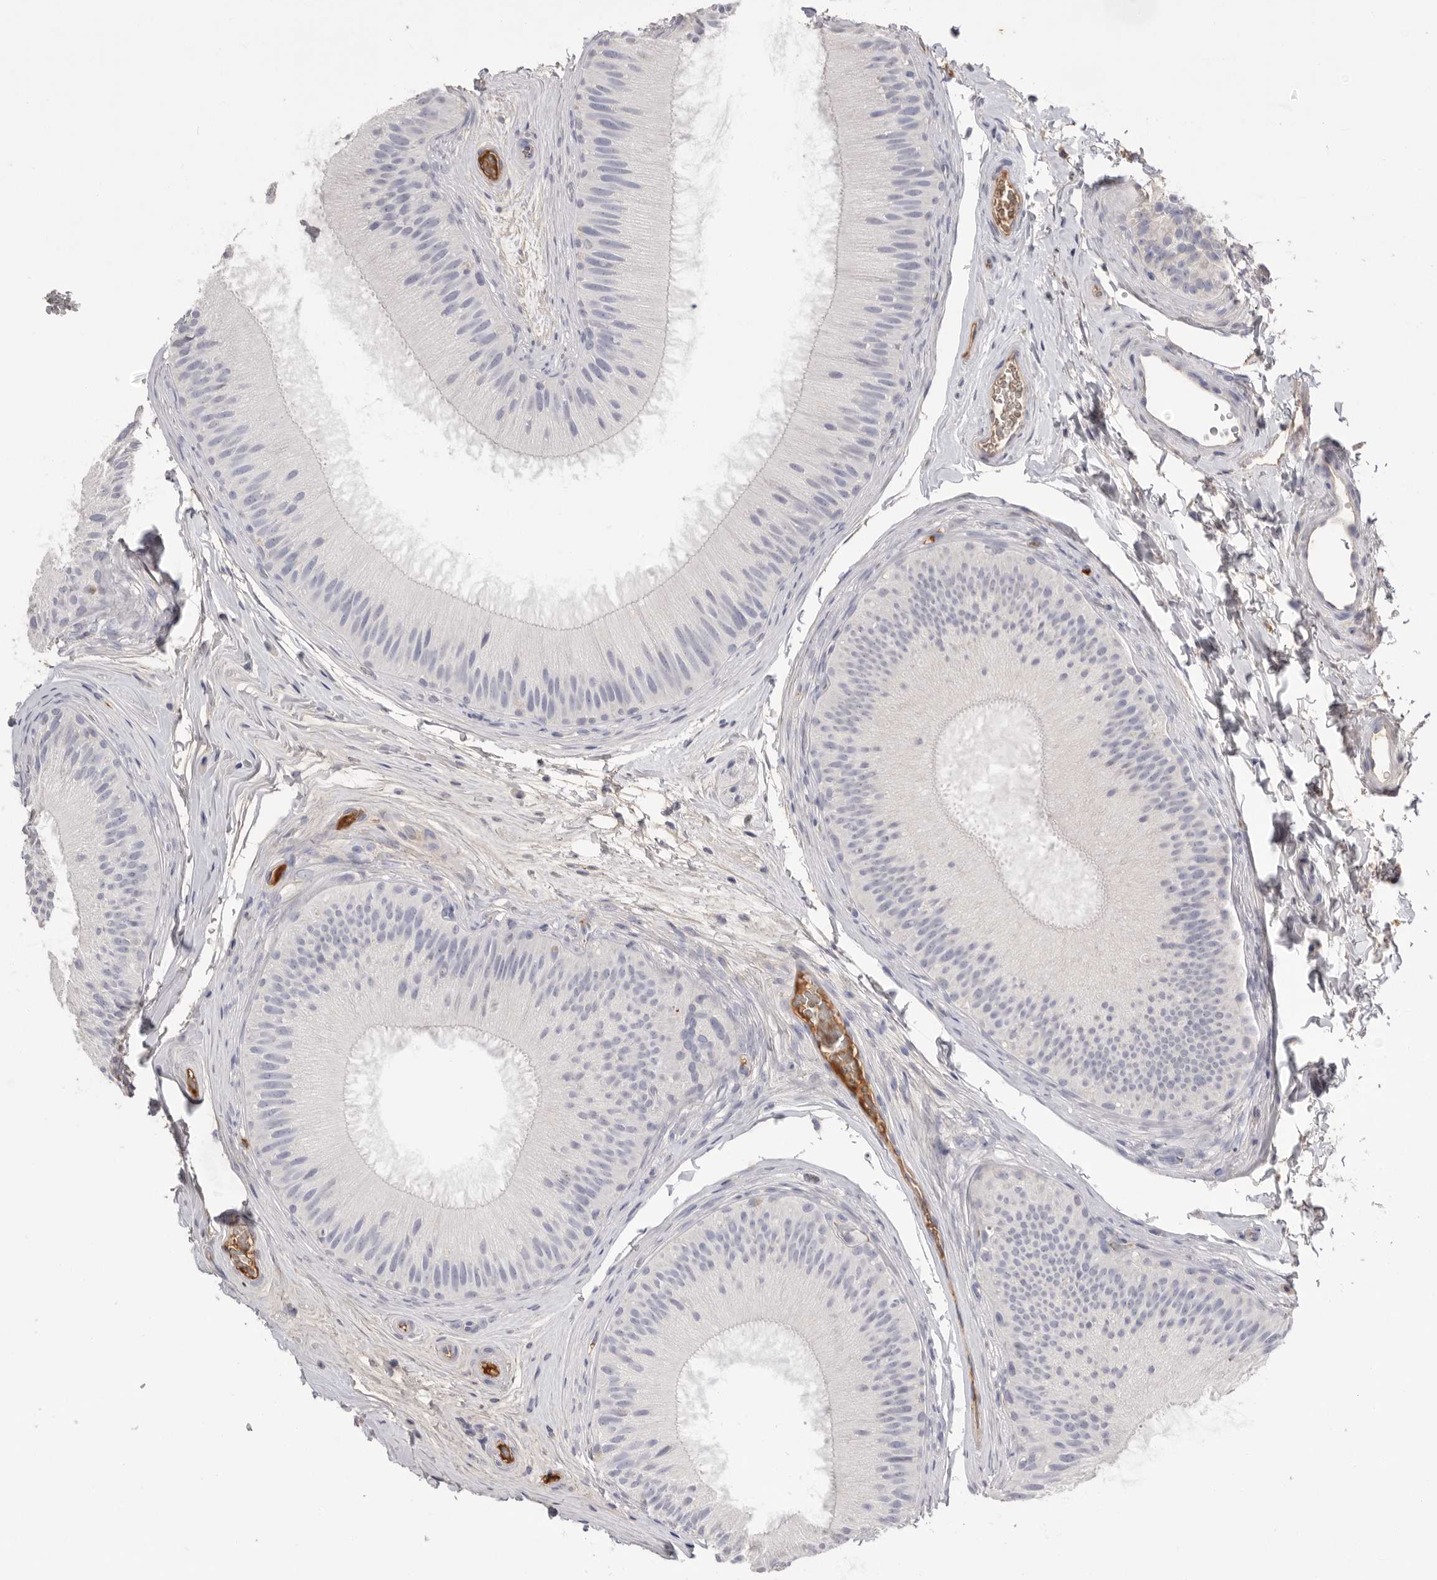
{"staining": {"intensity": "negative", "quantity": "none", "location": "none"}, "tissue": "epididymis", "cell_type": "Glandular cells", "image_type": "normal", "snomed": [{"axis": "morphology", "description": "Normal tissue, NOS"}, {"axis": "topography", "description": "Epididymis"}], "caption": "This is an immunohistochemistry image of unremarkable human epididymis. There is no expression in glandular cells.", "gene": "APOA2", "patient": {"sex": "male", "age": 45}}